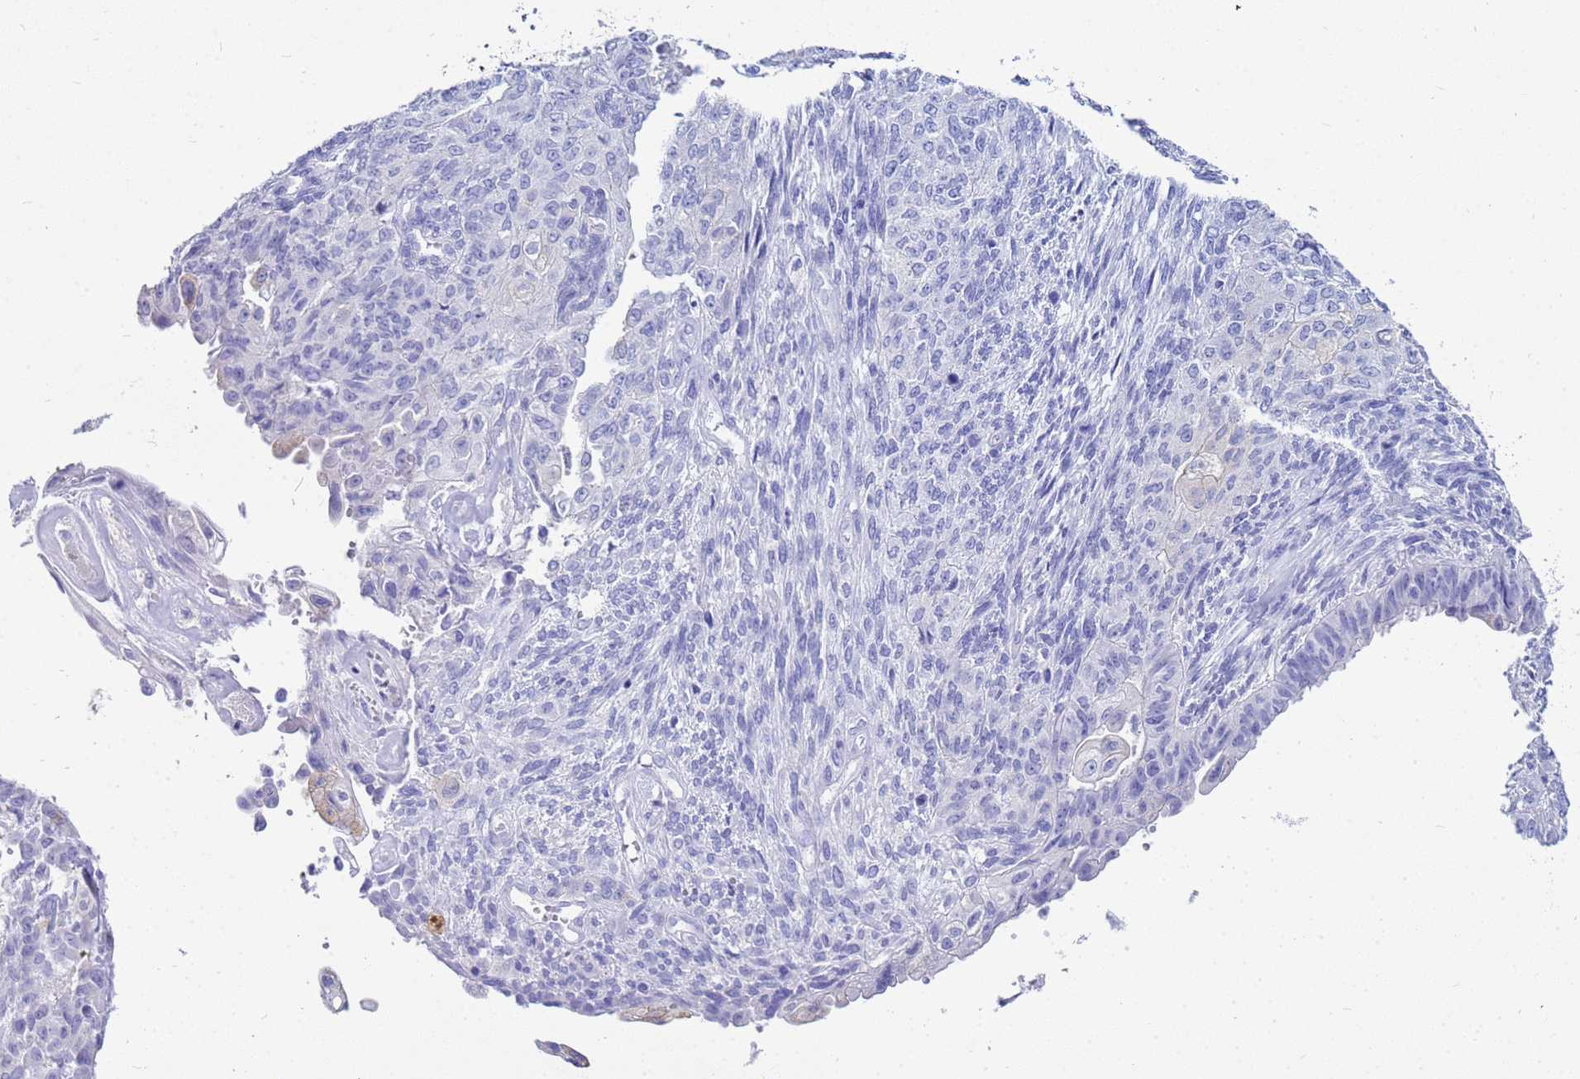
{"staining": {"intensity": "negative", "quantity": "none", "location": "none"}, "tissue": "endometrial cancer", "cell_type": "Tumor cells", "image_type": "cancer", "snomed": [{"axis": "morphology", "description": "Adenocarcinoma, NOS"}, {"axis": "topography", "description": "Endometrium"}], "caption": "Protein analysis of endometrial cancer (adenocarcinoma) reveals no significant positivity in tumor cells.", "gene": "CKB", "patient": {"sex": "female", "age": 32}}